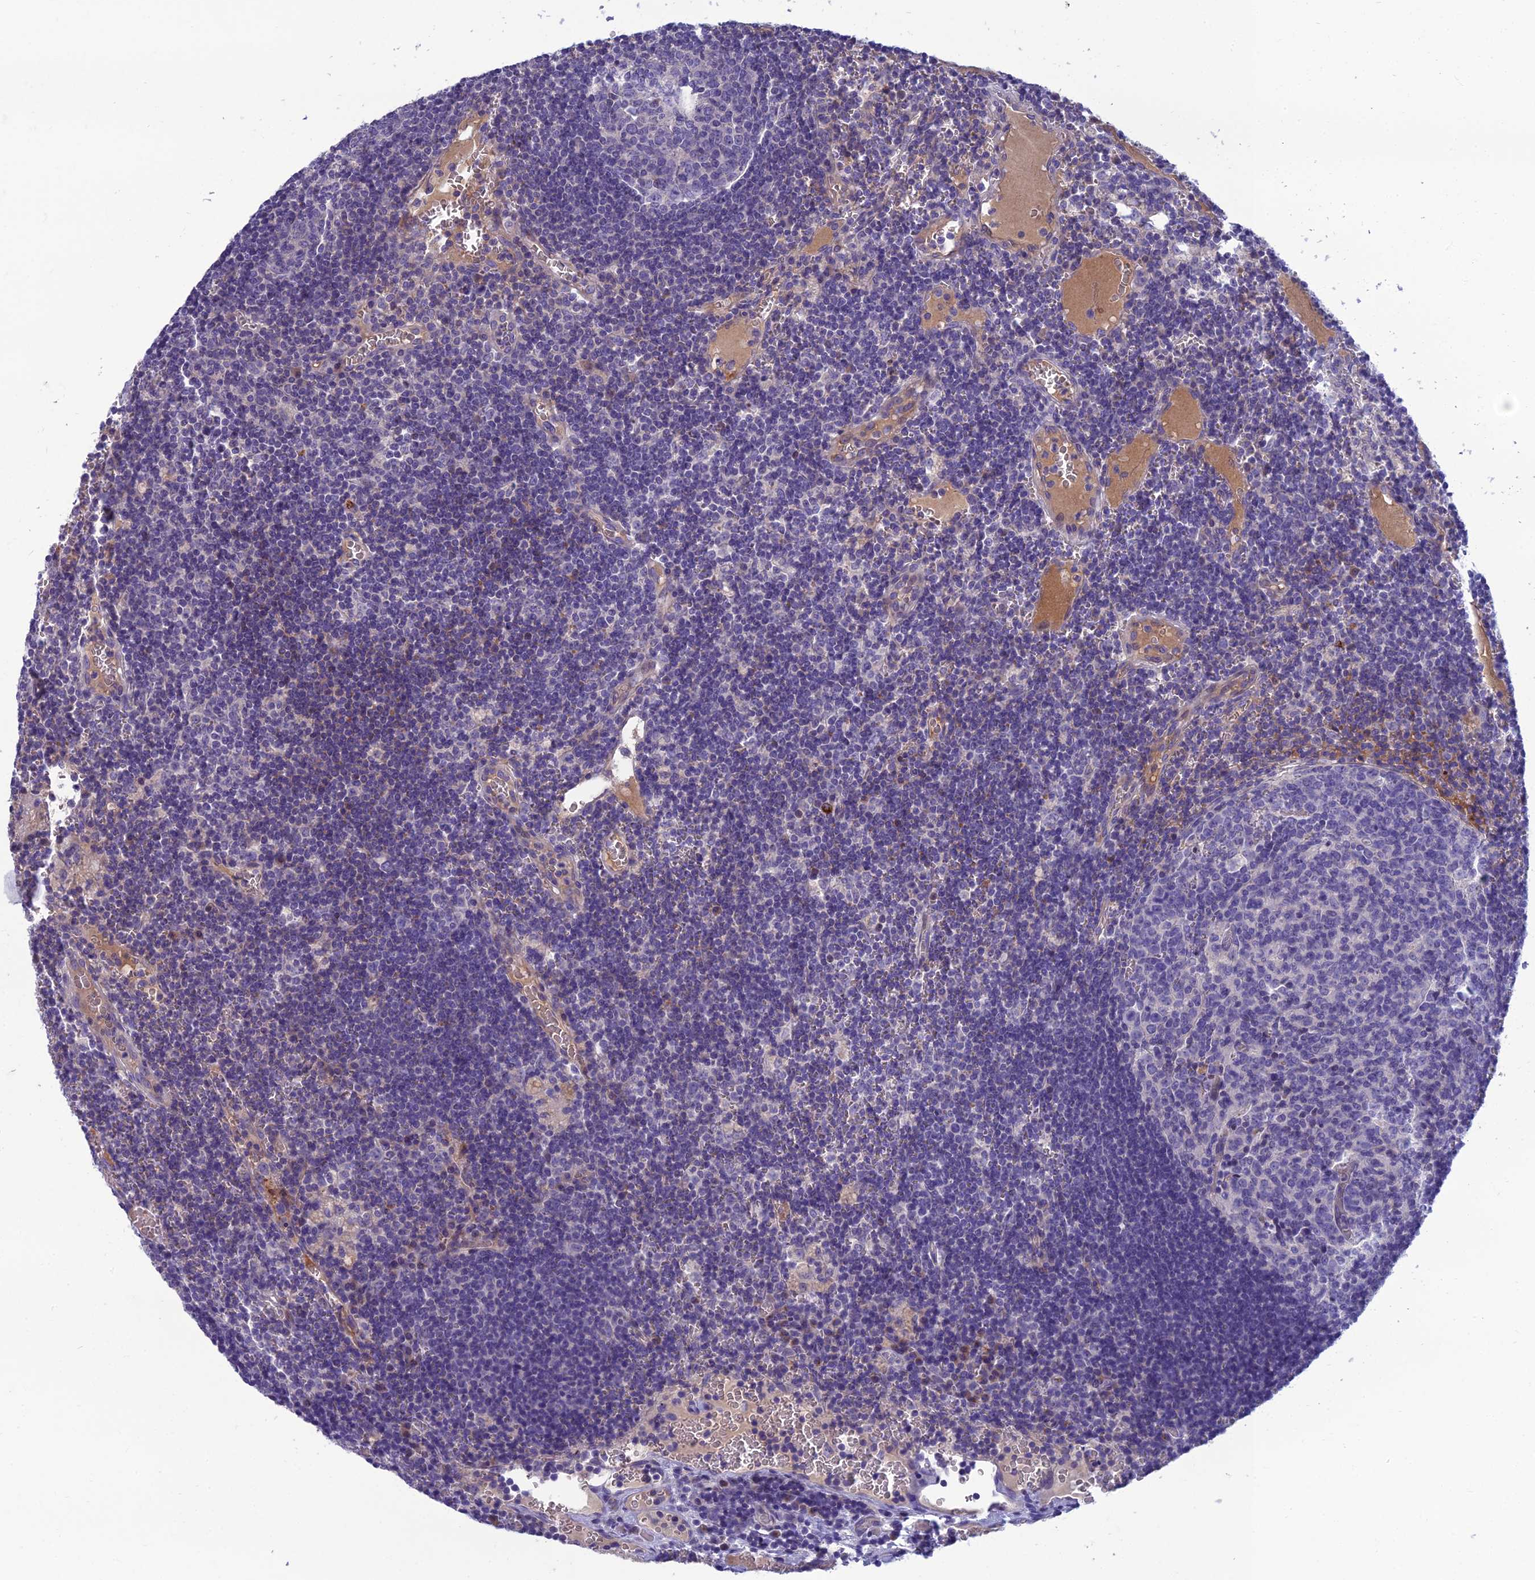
{"staining": {"intensity": "negative", "quantity": "none", "location": "none"}, "tissue": "lymph node", "cell_type": "Germinal center cells", "image_type": "normal", "snomed": [{"axis": "morphology", "description": "Normal tissue, NOS"}, {"axis": "topography", "description": "Lymph node"}], "caption": "Human lymph node stained for a protein using IHC demonstrates no expression in germinal center cells.", "gene": "SPTLC3", "patient": {"sex": "female", "age": 73}}